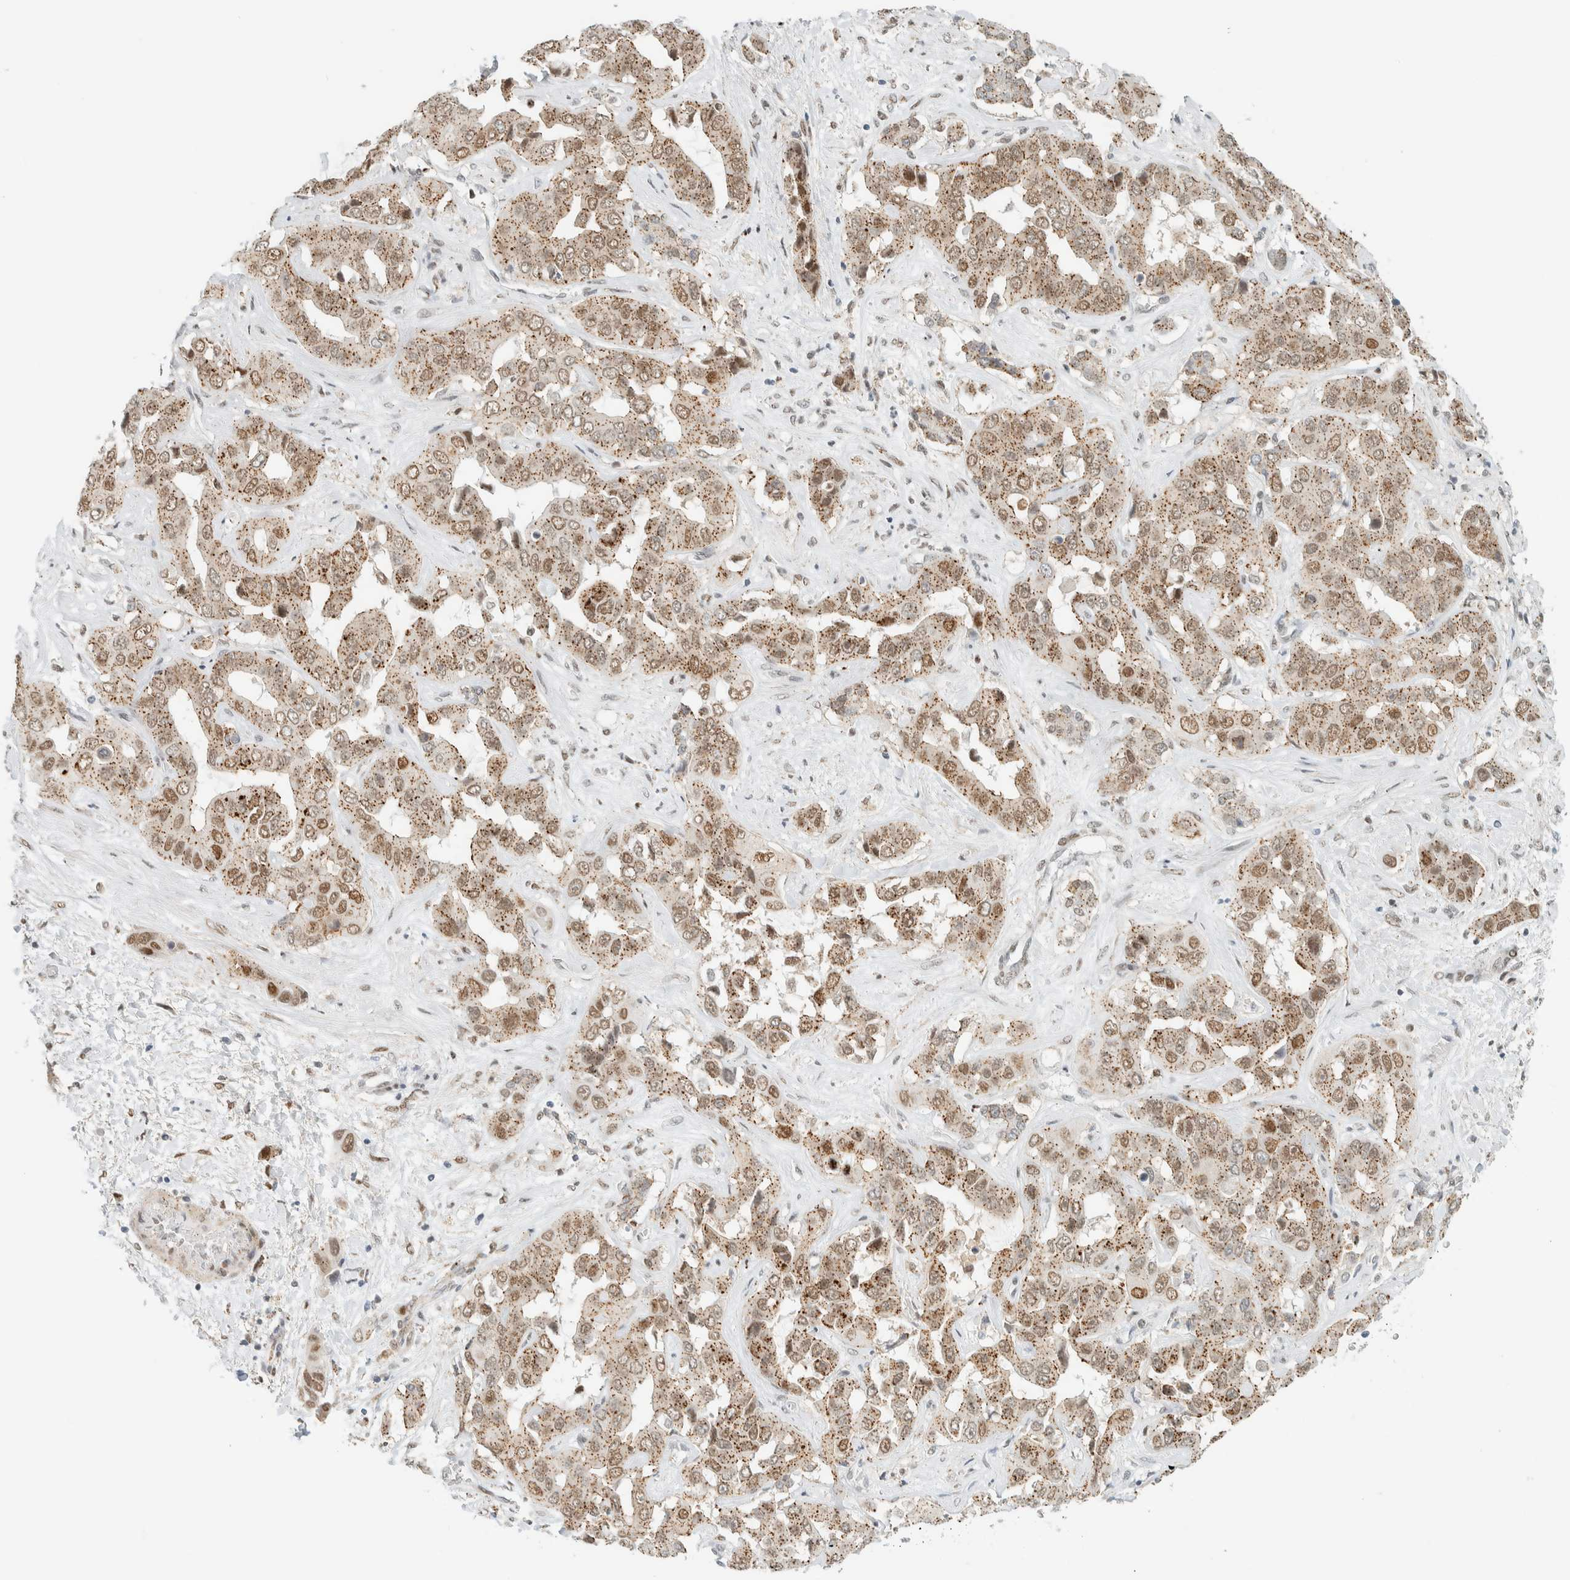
{"staining": {"intensity": "moderate", "quantity": ">75%", "location": "cytoplasmic/membranous,nuclear"}, "tissue": "liver cancer", "cell_type": "Tumor cells", "image_type": "cancer", "snomed": [{"axis": "morphology", "description": "Cholangiocarcinoma"}, {"axis": "topography", "description": "Liver"}], "caption": "High-magnification brightfield microscopy of cholangiocarcinoma (liver) stained with DAB (brown) and counterstained with hematoxylin (blue). tumor cells exhibit moderate cytoplasmic/membranous and nuclear expression is identified in approximately>75% of cells. The protein is stained brown, and the nuclei are stained in blue (DAB IHC with brightfield microscopy, high magnification).", "gene": "TFE3", "patient": {"sex": "female", "age": 52}}